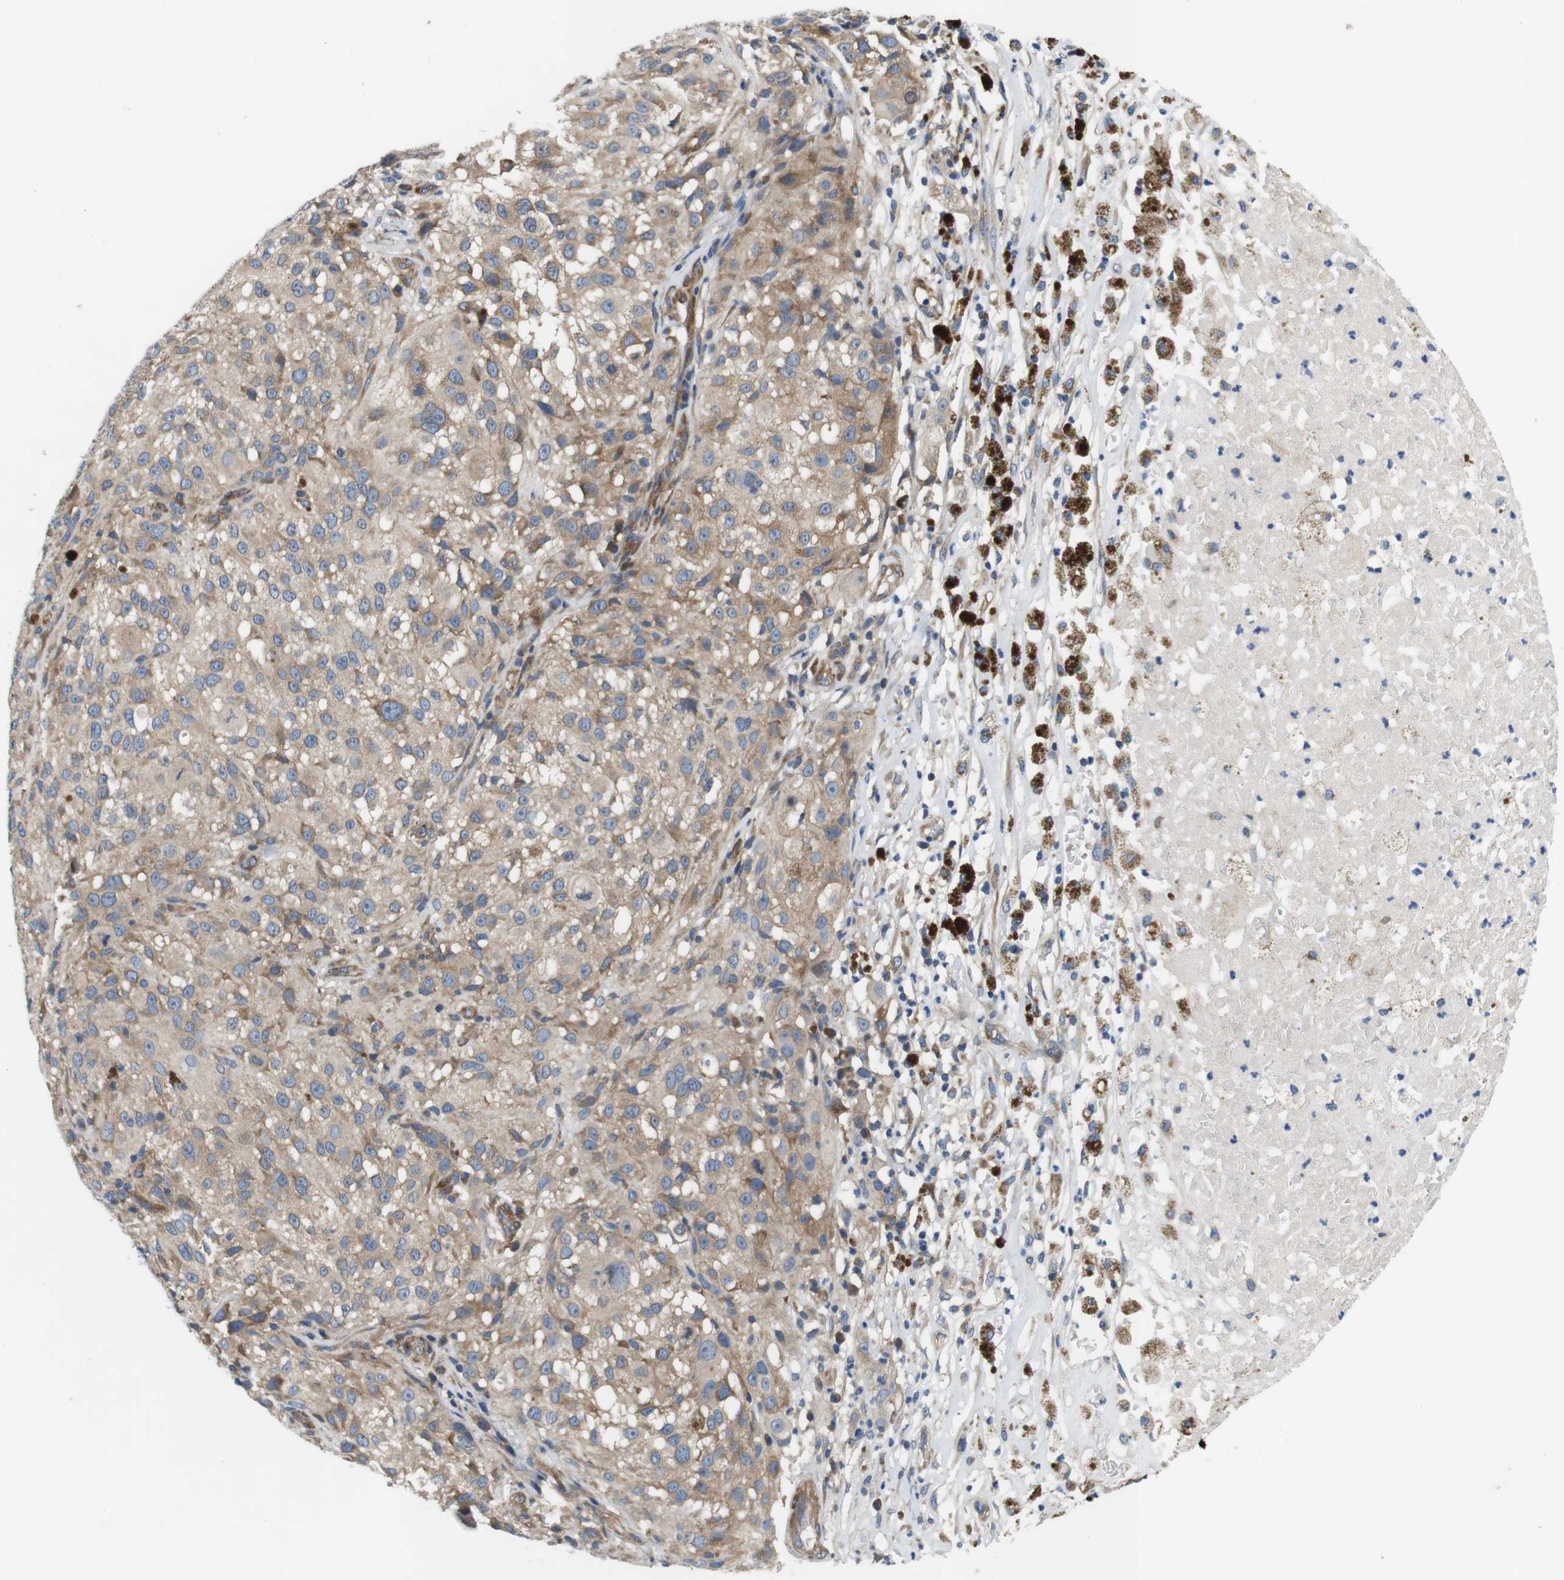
{"staining": {"intensity": "weak", "quantity": ">75%", "location": "cytoplasmic/membranous"}, "tissue": "melanoma", "cell_type": "Tumor cells", "image_type": "cancer", "snomed": [{"axis": "morphology", "description": "Necrosis, NOS"}, {"axis": "morphology", "description": "Malignant melanoma, NOS"}, {"axis": "topography", "description": "Skin"}], "caption": "A brown stain labels weak cytoplasmic/membranous expression of a protein in human melanoma tumor cells.", "gene": "DCLK1", "patient": {"sex": "female", "age": 87}}